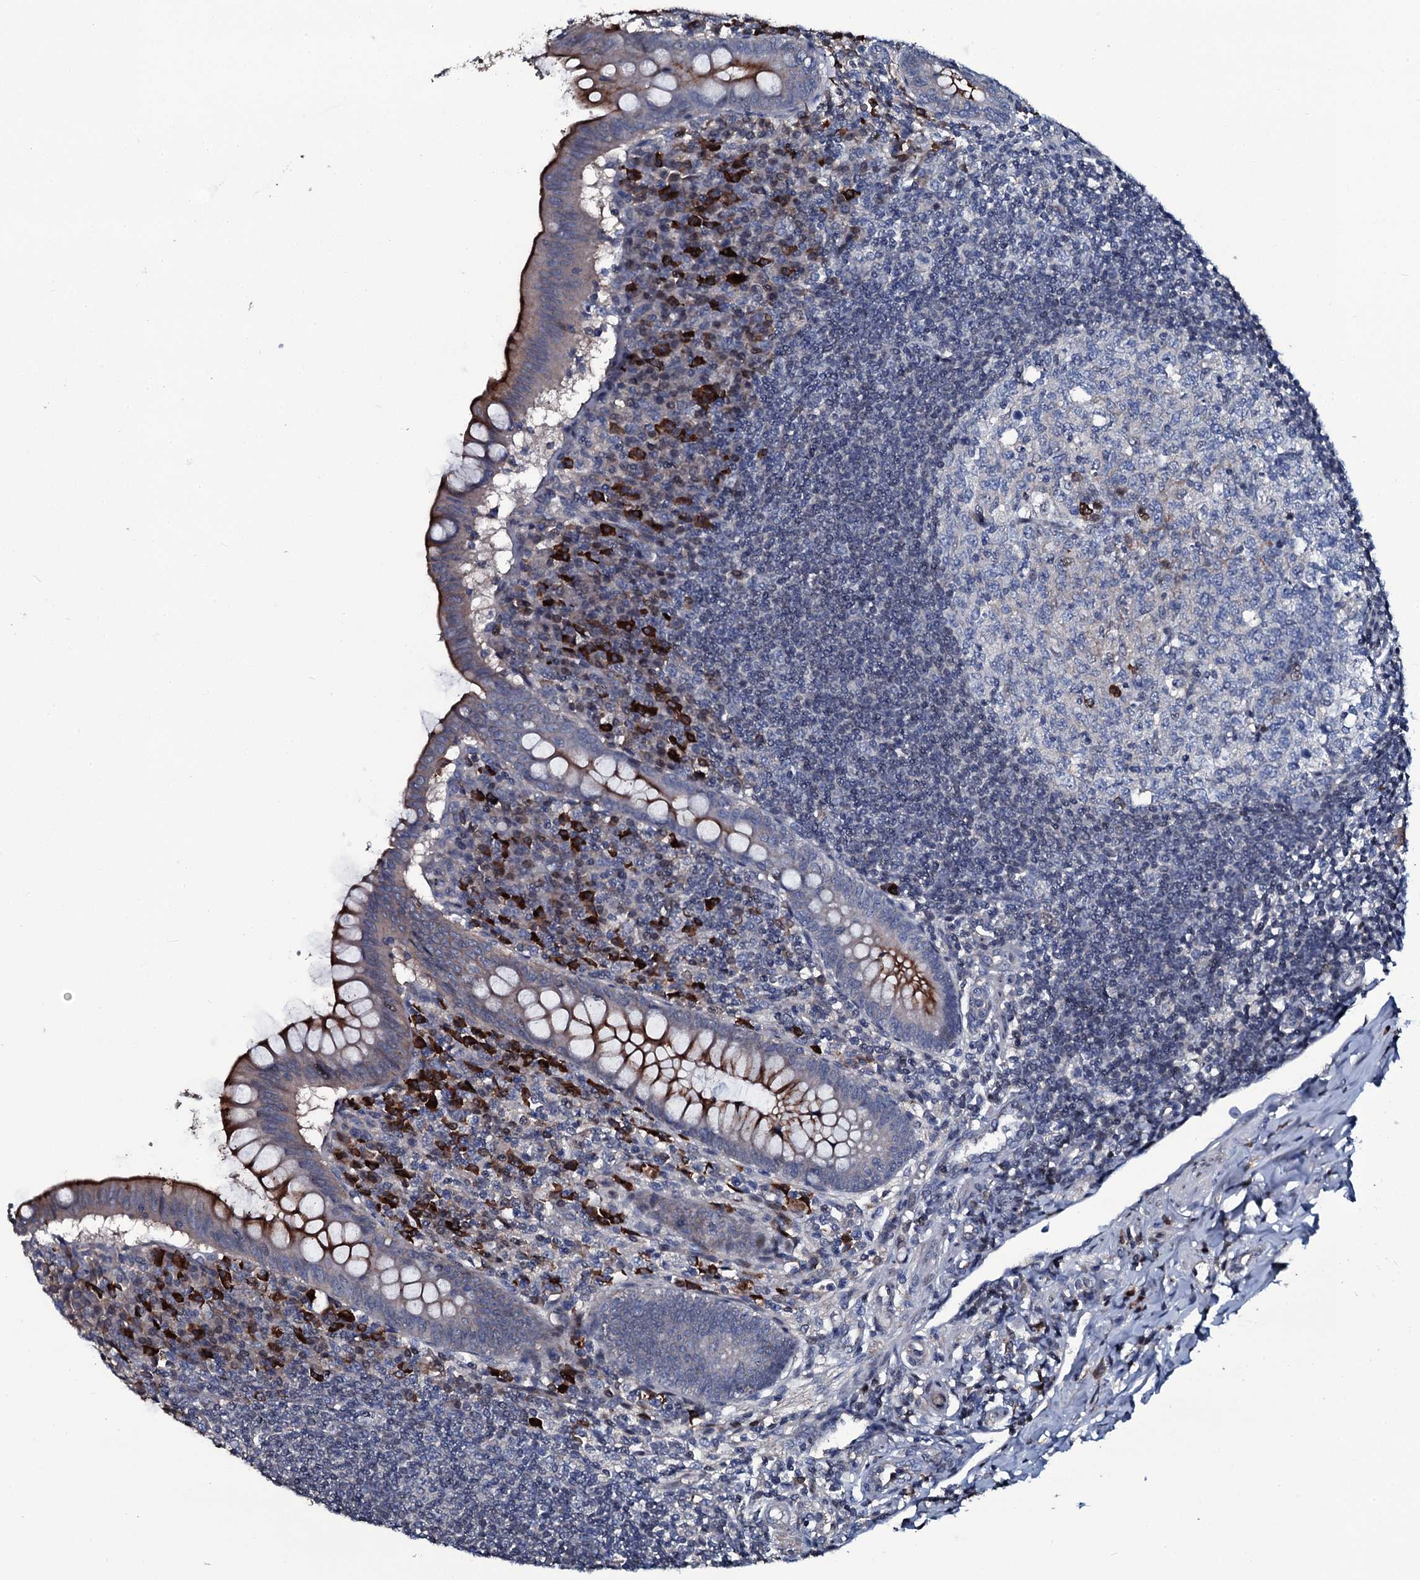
{"staining": {"intensity": "strong", "quantity": "25%-75%", "location": "cytoplasmic/membranous"}, "tissue": "appendix", "cell_type": "Glandular cells", "image_type": "normal", "snomed": [{"axis": "morphology", "description": "Normal tissue, NOS"}, {"axis": "topography", "description": "Appendix"}], "caption": "High-magnification brightfield microscopy of normal appendix stained with DAB (3,3'-diaminobenzidine) (brown) and counterstained with hematoxylin (blue). glandular cells exhibit strong cytoplasmic/membranous positivity is present in about25%-75% of cells.", "gene": "LYG2", "patient": {"sex": "female", "age": 33}}